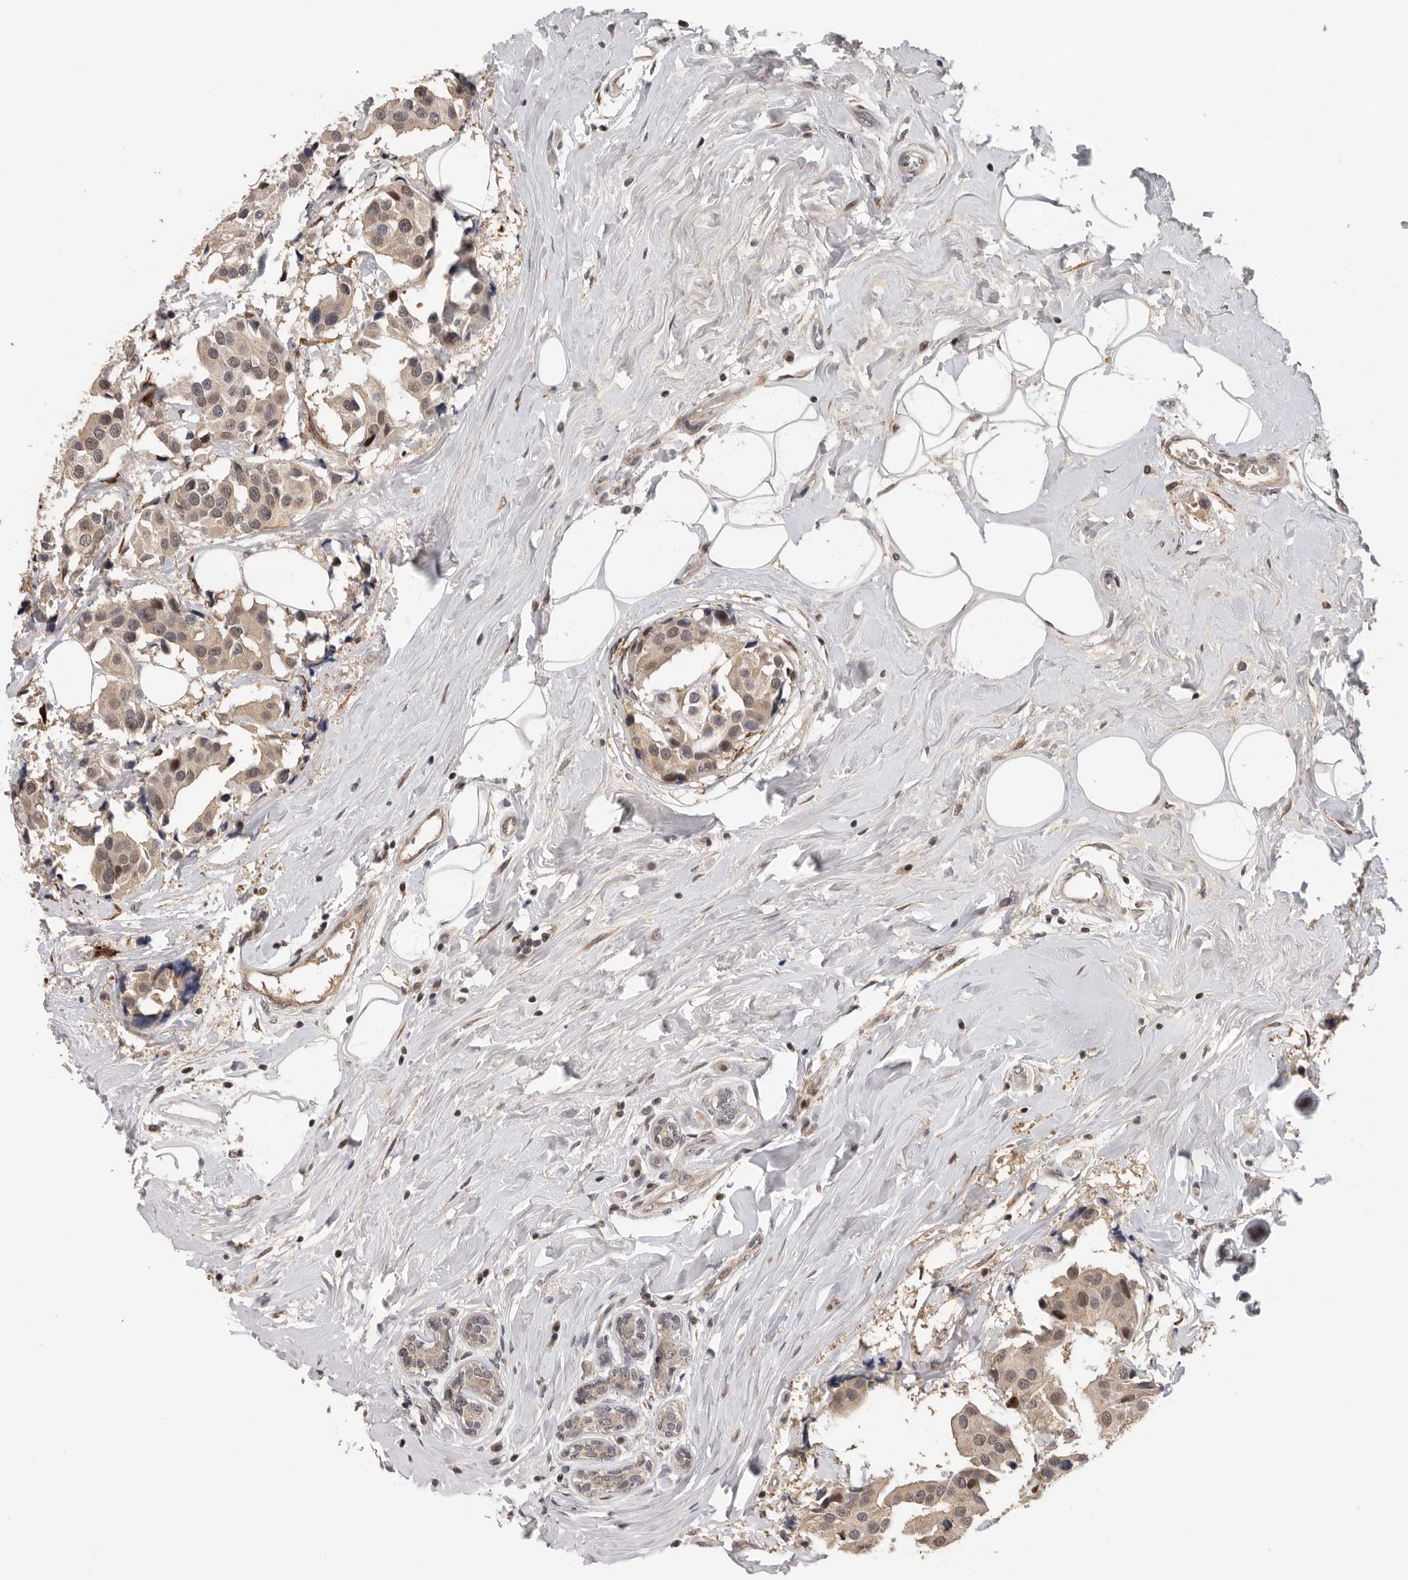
{"staining": {"intensity": "weak", "quantity": ">75%", "location": "cytoplasmic/membranous,nuclear"}, "tissue": "breast cancer", "cell_type": "Tumor cells", "image_type": "cancer", "snomed": [{"axis": "morphology", "description": "Normal tissue, NOS"}, {"axis": "morphology", "description": "Duct carcinoma"}, {"axis": "topography", "description": "Breast"}], "caption": "Immunohistochemical staining of breast cancer demonstrates weak cytoplasmic/membranous and nuclear protein positivity in about >75% of tumor cells.", "gene": "HENMT1", "patient": {"sex": "female", "age": 39}}